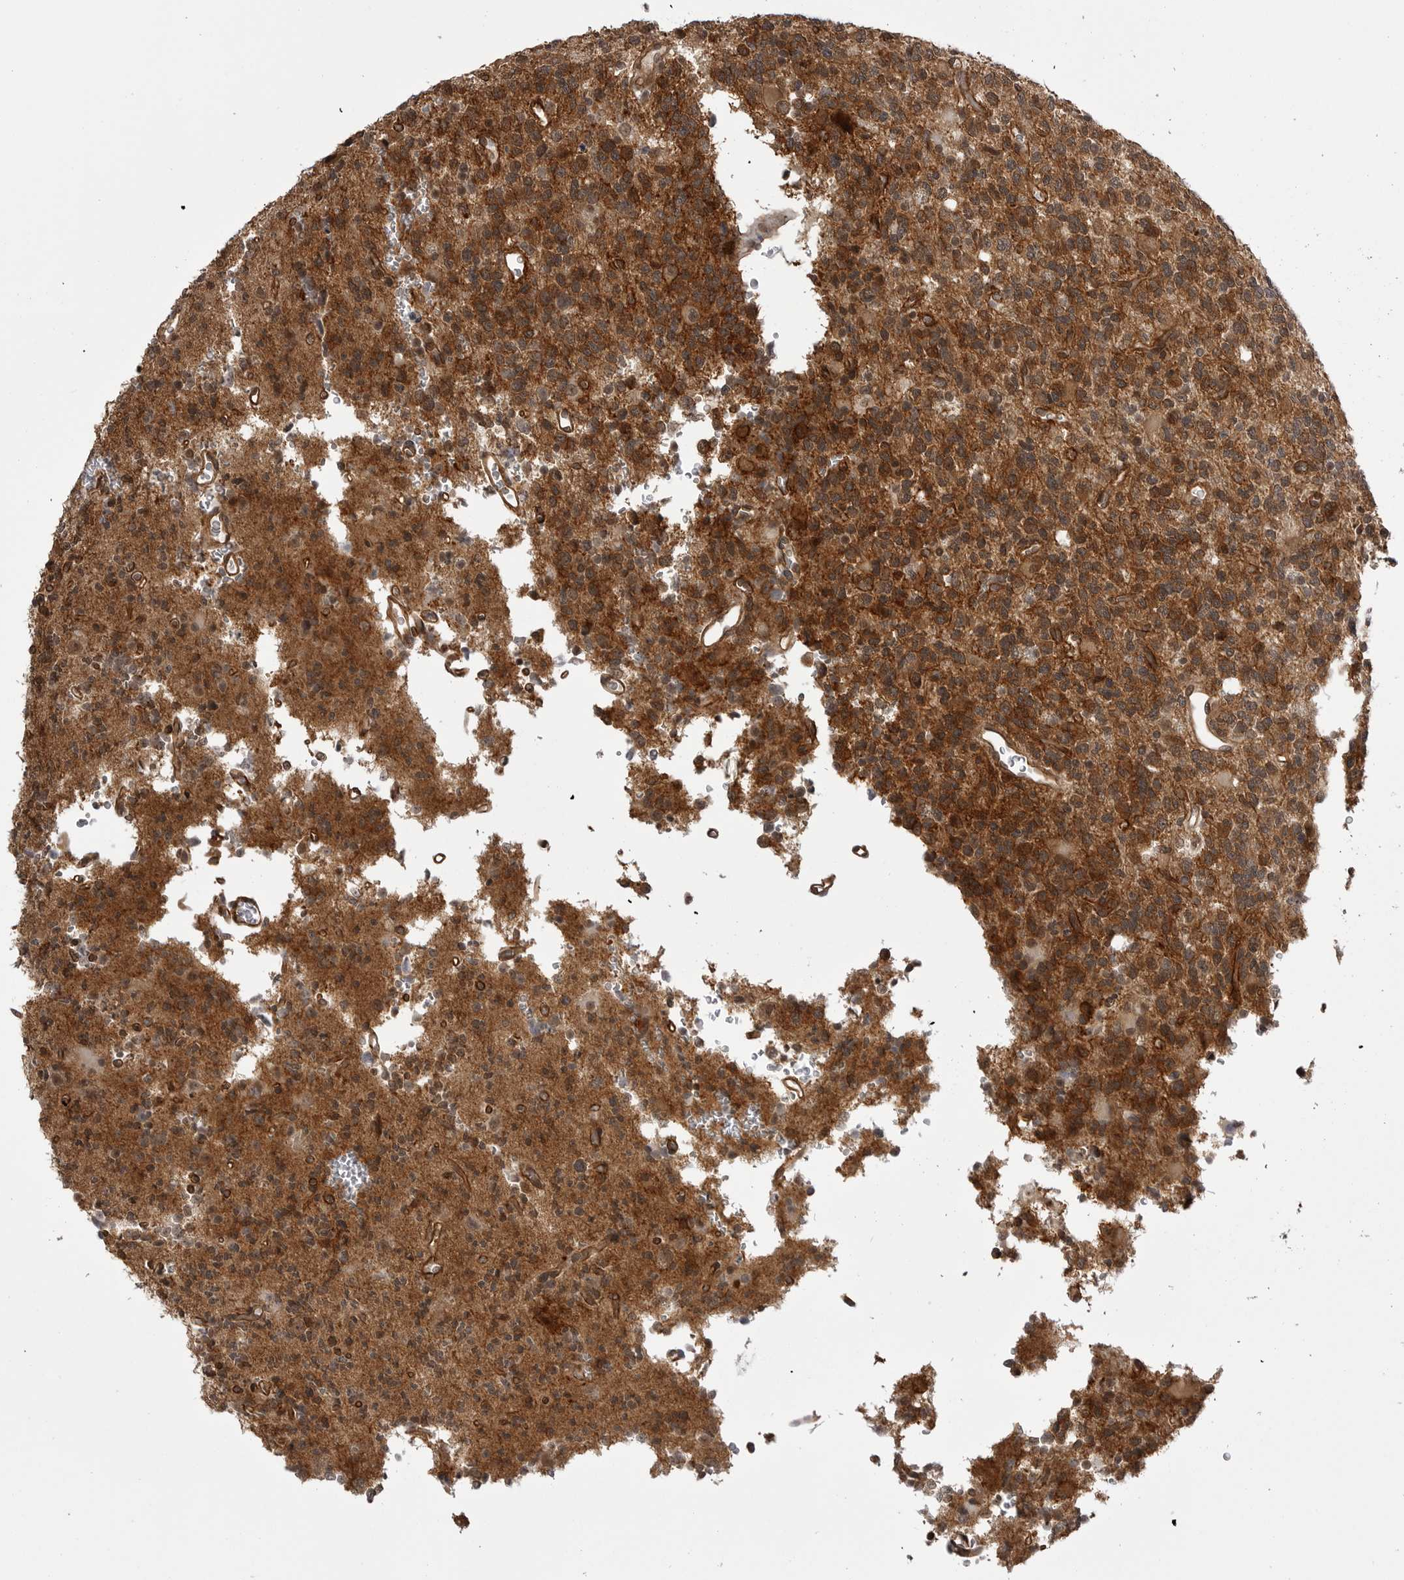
{"staining": {"intensity": "strong", "quantity": ">75%", "location": "cytoplasmic/membranous"}, "tissue": "glioma", "cell_type": "Tumor cells", "image_type": "cancer", "snomed": [{"axis": "morphology", "description": "Glioma, malignant, High grade"}, {"axis": "topography", "description": "Brain"}], "caption": "Immunohistochemistry (IHC) of malignant glioma (high-grade) displays high levels of strong cytoplasmic/membranous staining in about >75% of tumor cells.", "gene": "SORBS1", "patient": {"sex": "female", "age": 62}}